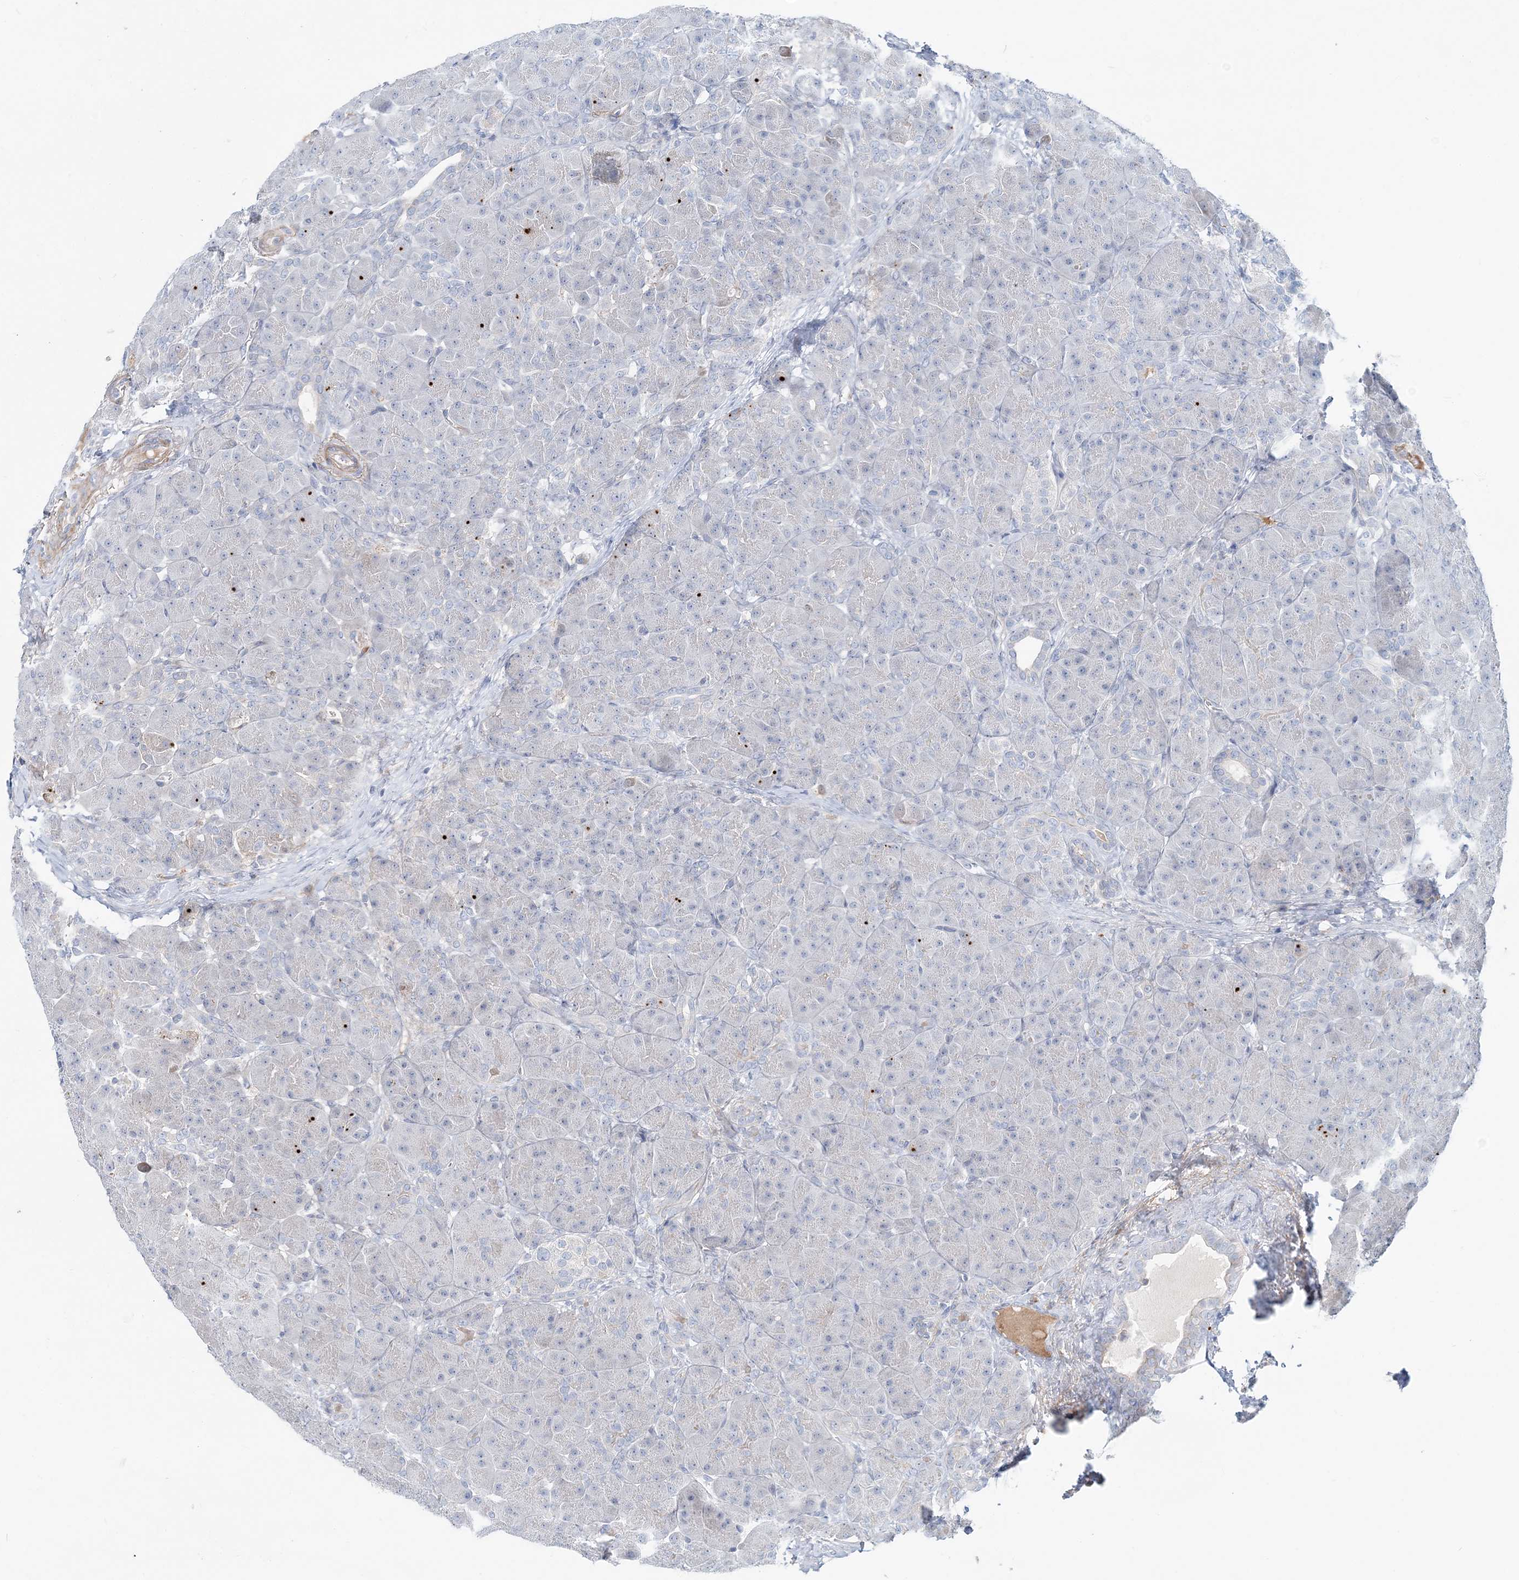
{"staining": {"intensity": "moderate", "quantity": "<25%", "location": "cytoplasmic/membranous"}, "tissue": "pancreas", "cell_type": "Exocrine glandular cells", "image_type": "normal", "snomed": [{"axis": "morphology", "description": "Normal tissue, NOS"}, {"axis": "topography", "description": "Pancreas"}], "caption": "Immunohistochemistry (DAB (3,3'-diaminobenzidine)) staining of benign human pancreas demonstrates moderate cytoplasmic/membranous protein staining in about <25% of exocrine glandular cells. Immunohistochemistry stains the protein in brown and the nuclei are stained blue.", "gene": "DNAH5", "patient": {"sex": "male", "age": 66}}